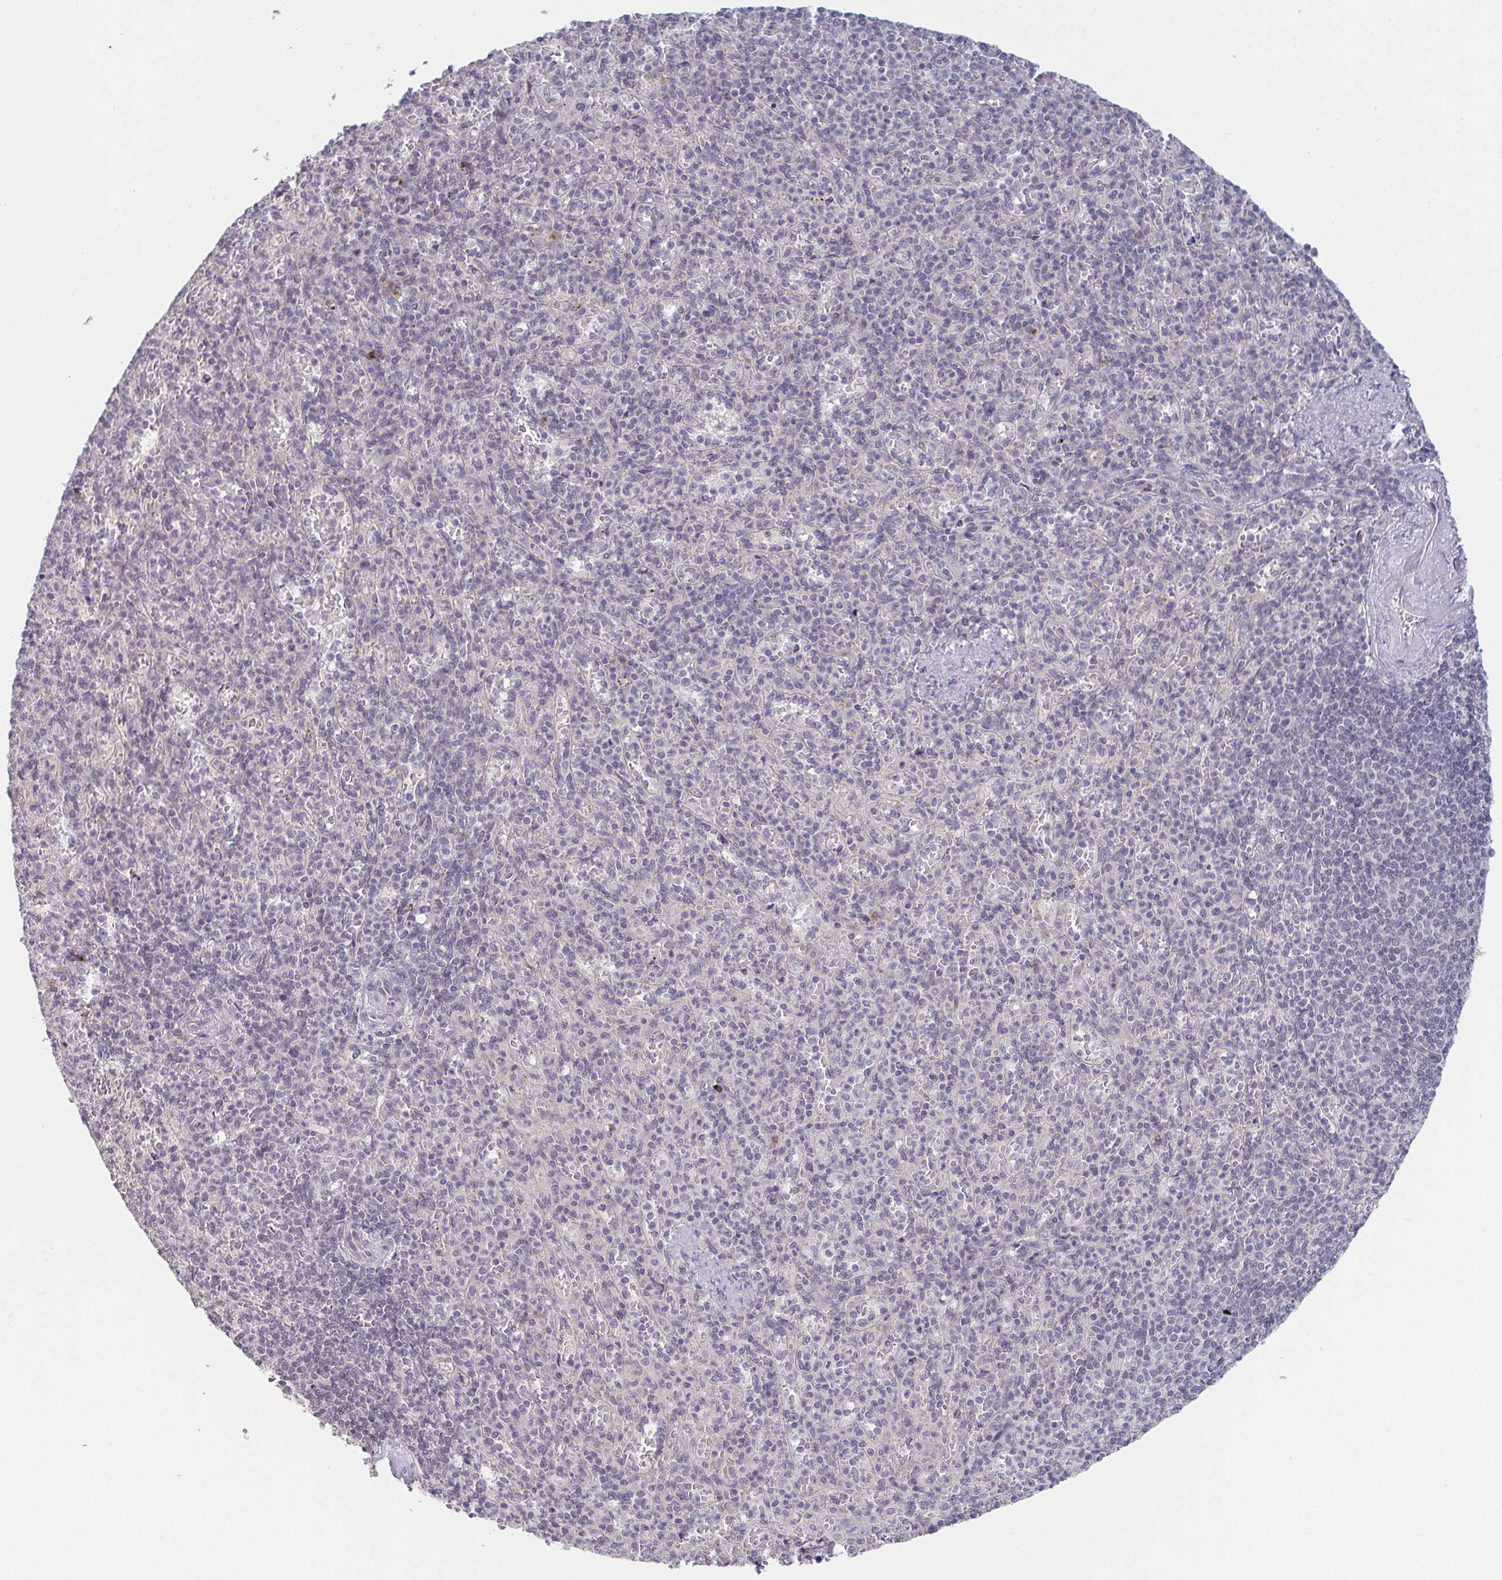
{"staining": {"intensity": "negative", "quantity": "none", "location": "none"}, "tissue": "spleen", "cell_type": "Cells in red pulp", "image_type": "normal", "snomed": [{"axis": "morphology", "description": "Normal tissue, NOS"}, {"axis": "topography", "description": "Spleen"}], "caption": "Image shows no protein staining in cells in red pulp of unremarkable spleen. Nuclei are stained in blue.", "gene": "ZNF214", "patient": {"sex": "female", "age": 74}}